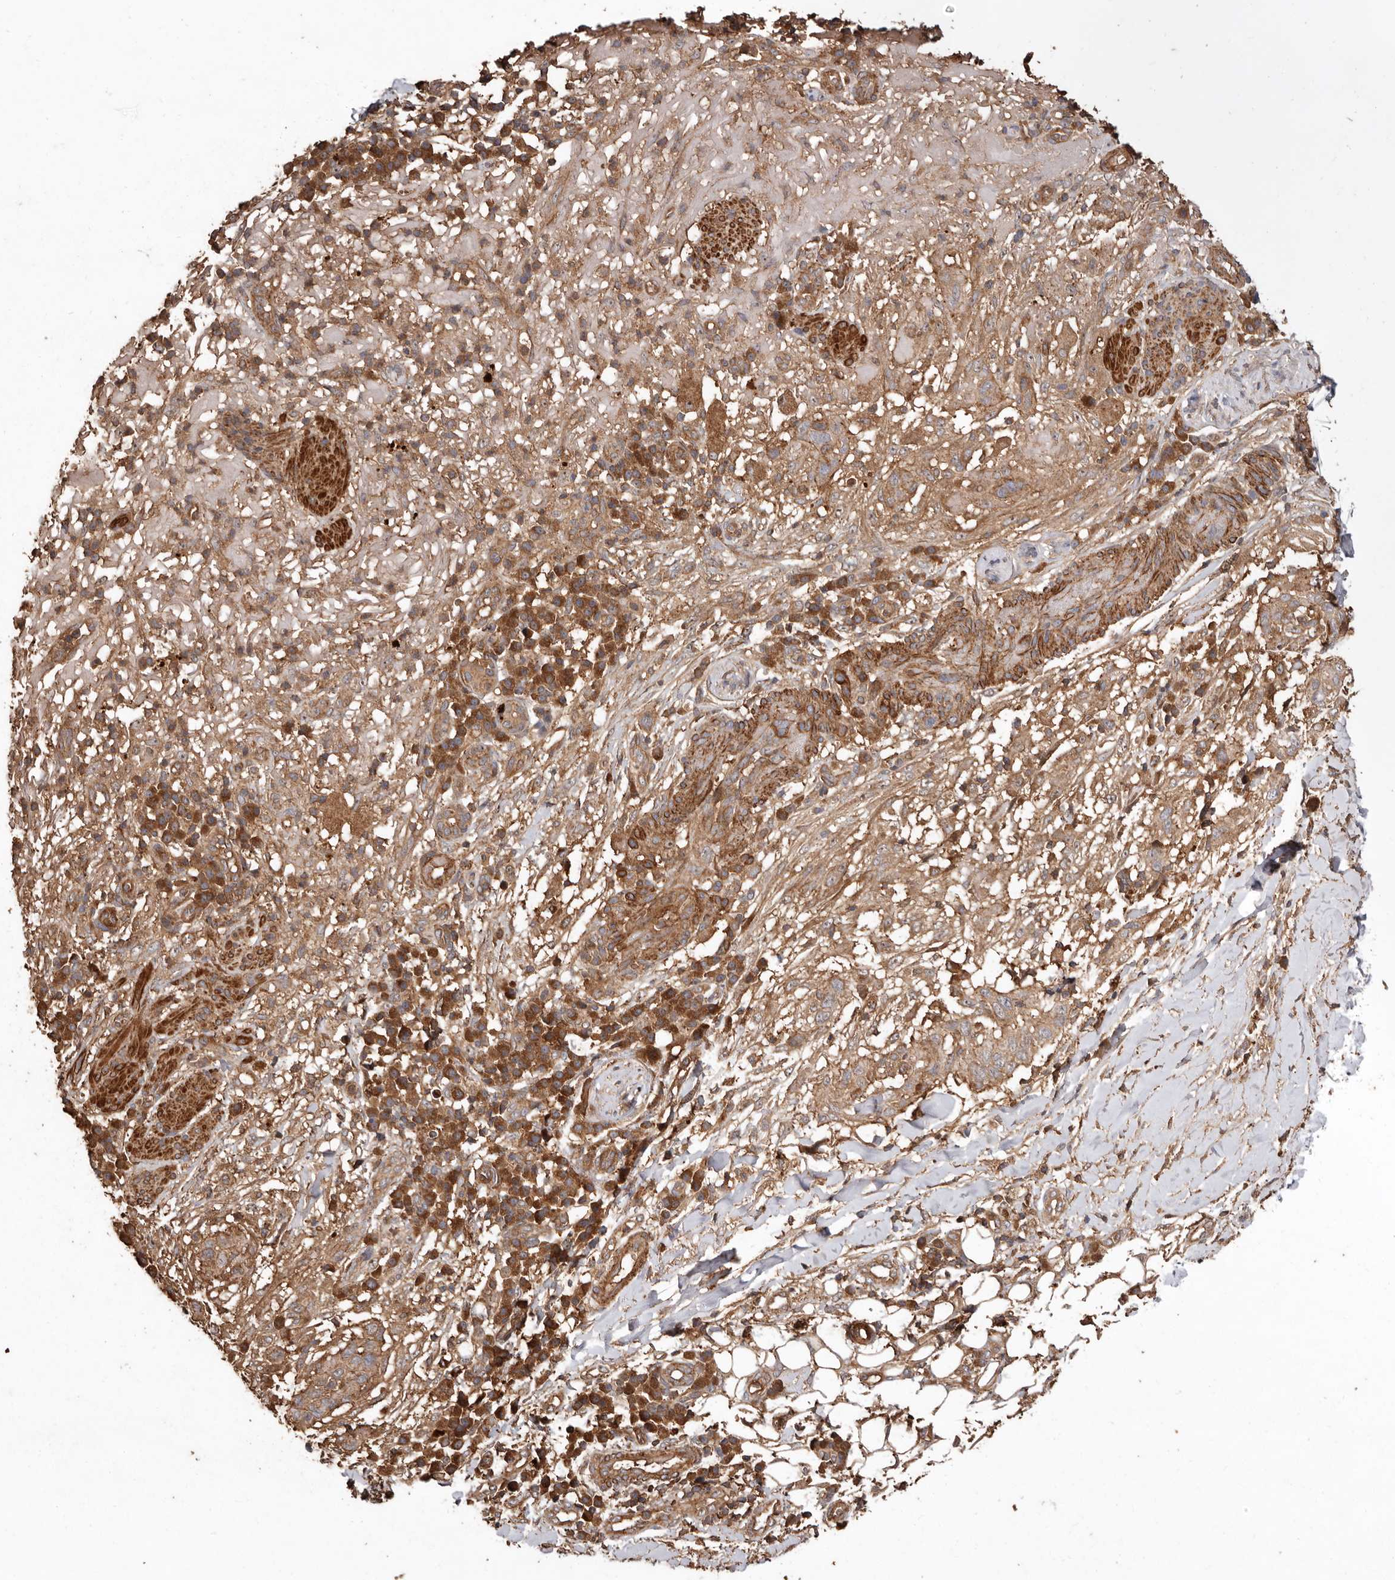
{"staining": {"intensity": "moderate", "quantity": ">75%", "location": "cytoplasmic/membranous"}, "tissue": "skin cancer", "cell_type": "Tumor cells", "image_type": "cancer", "snomed": [{"axis": "morphology", "description": "Normal tissue, NOS"}, {"axis": "morphology", "description": "Squamous cell carcinoma, NOS"}, {"axis": "topography", "description": "Skin"}], "caption": "Protein staining demonstrates moderate cytoplasmic/membranous staining in about >75% of tumor cells in skin cancer. (DAB (3,3'-diaminobenzidine) IHC, brown staining for protein, blue staining for nuclei).", "gene": "RWDD1", "patient": {"sex": "female", "age": 96}}